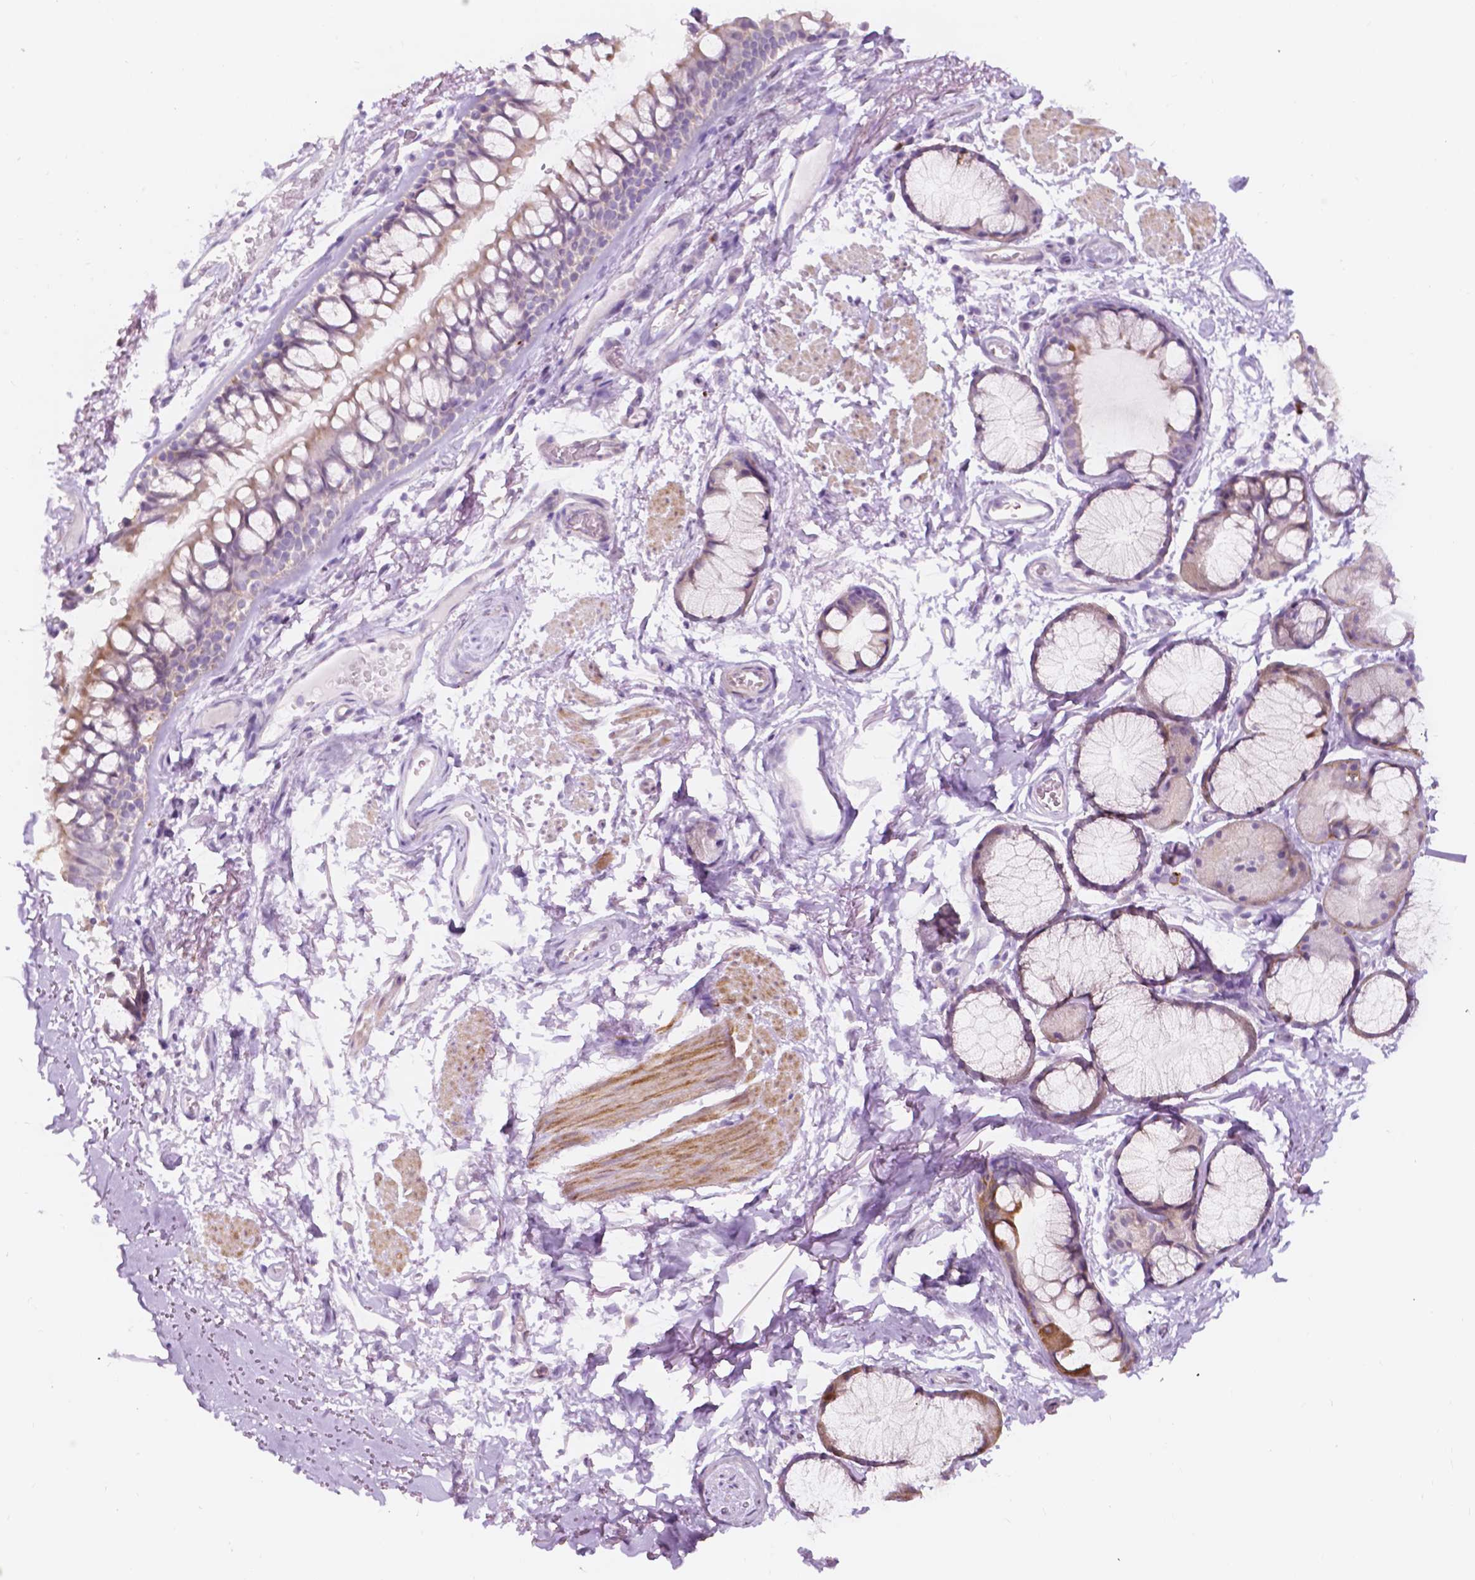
{"staining": {"intensity": "negative", "quantity": "none", "location": "none"}, "tissue": "adipose tissue", "cell_type": "Adipocytes", "image_type": "normal", "snomed": [{"axis": "morphology", "description": "Normal tissue, NOS"}, {"axis": "topography", "description": "Cartilage tissue"}, {"axis": "topography", "description": "Bronchus"}], "caption": "Immunohistochemical staining of normal adipose tissue shows no significant staining in adipocytes.", "gene": "NOS1AP", "patient": {"sex": "female", "age": 79}}